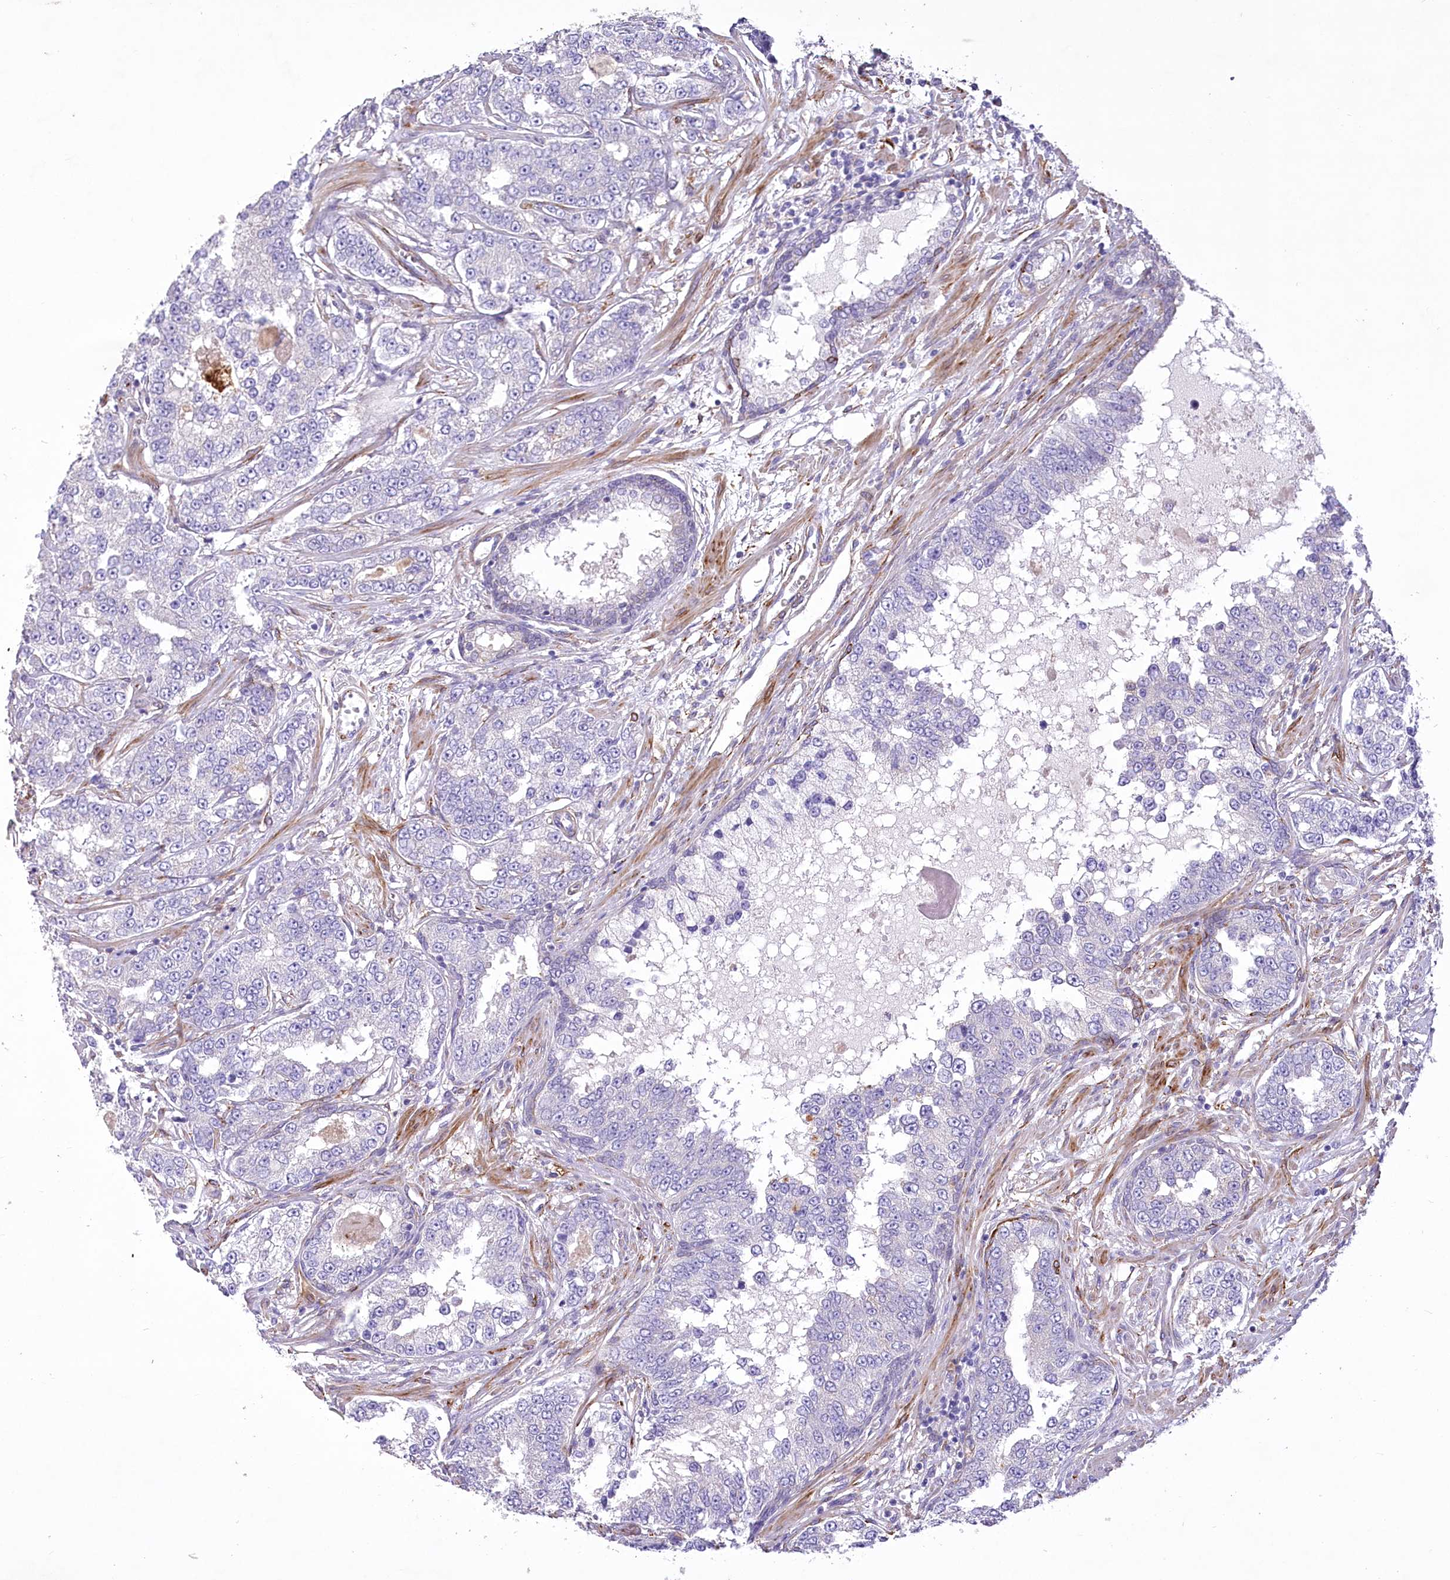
{"staining": {"intensity": "negative", "quantity": "none", "location": "none"}, "tissue": "prostate cancer", "cell_type": "Tumor cells", "image_type": "cancer", "snomed": [{"axis": "morphology", "description": "Normal tissue, NOS"}, {"axis": "morphology", "description": "Adenocarcinoma, High grade"}, {"axis": "topography", "description": "Prostate"}], "caption": "A high-resolution photomicrograph shows IHC staining of prostate cancer (high-grade adenocarcinoma), which reveals no significant staining in tumor cells. Brightfield microscopy of IHC stained with DAB (brown) and hematoxylin (blue), captured at high magnification.", "gene": "ANGPTL3", "patient": {"sex": "male", "age": 83}}